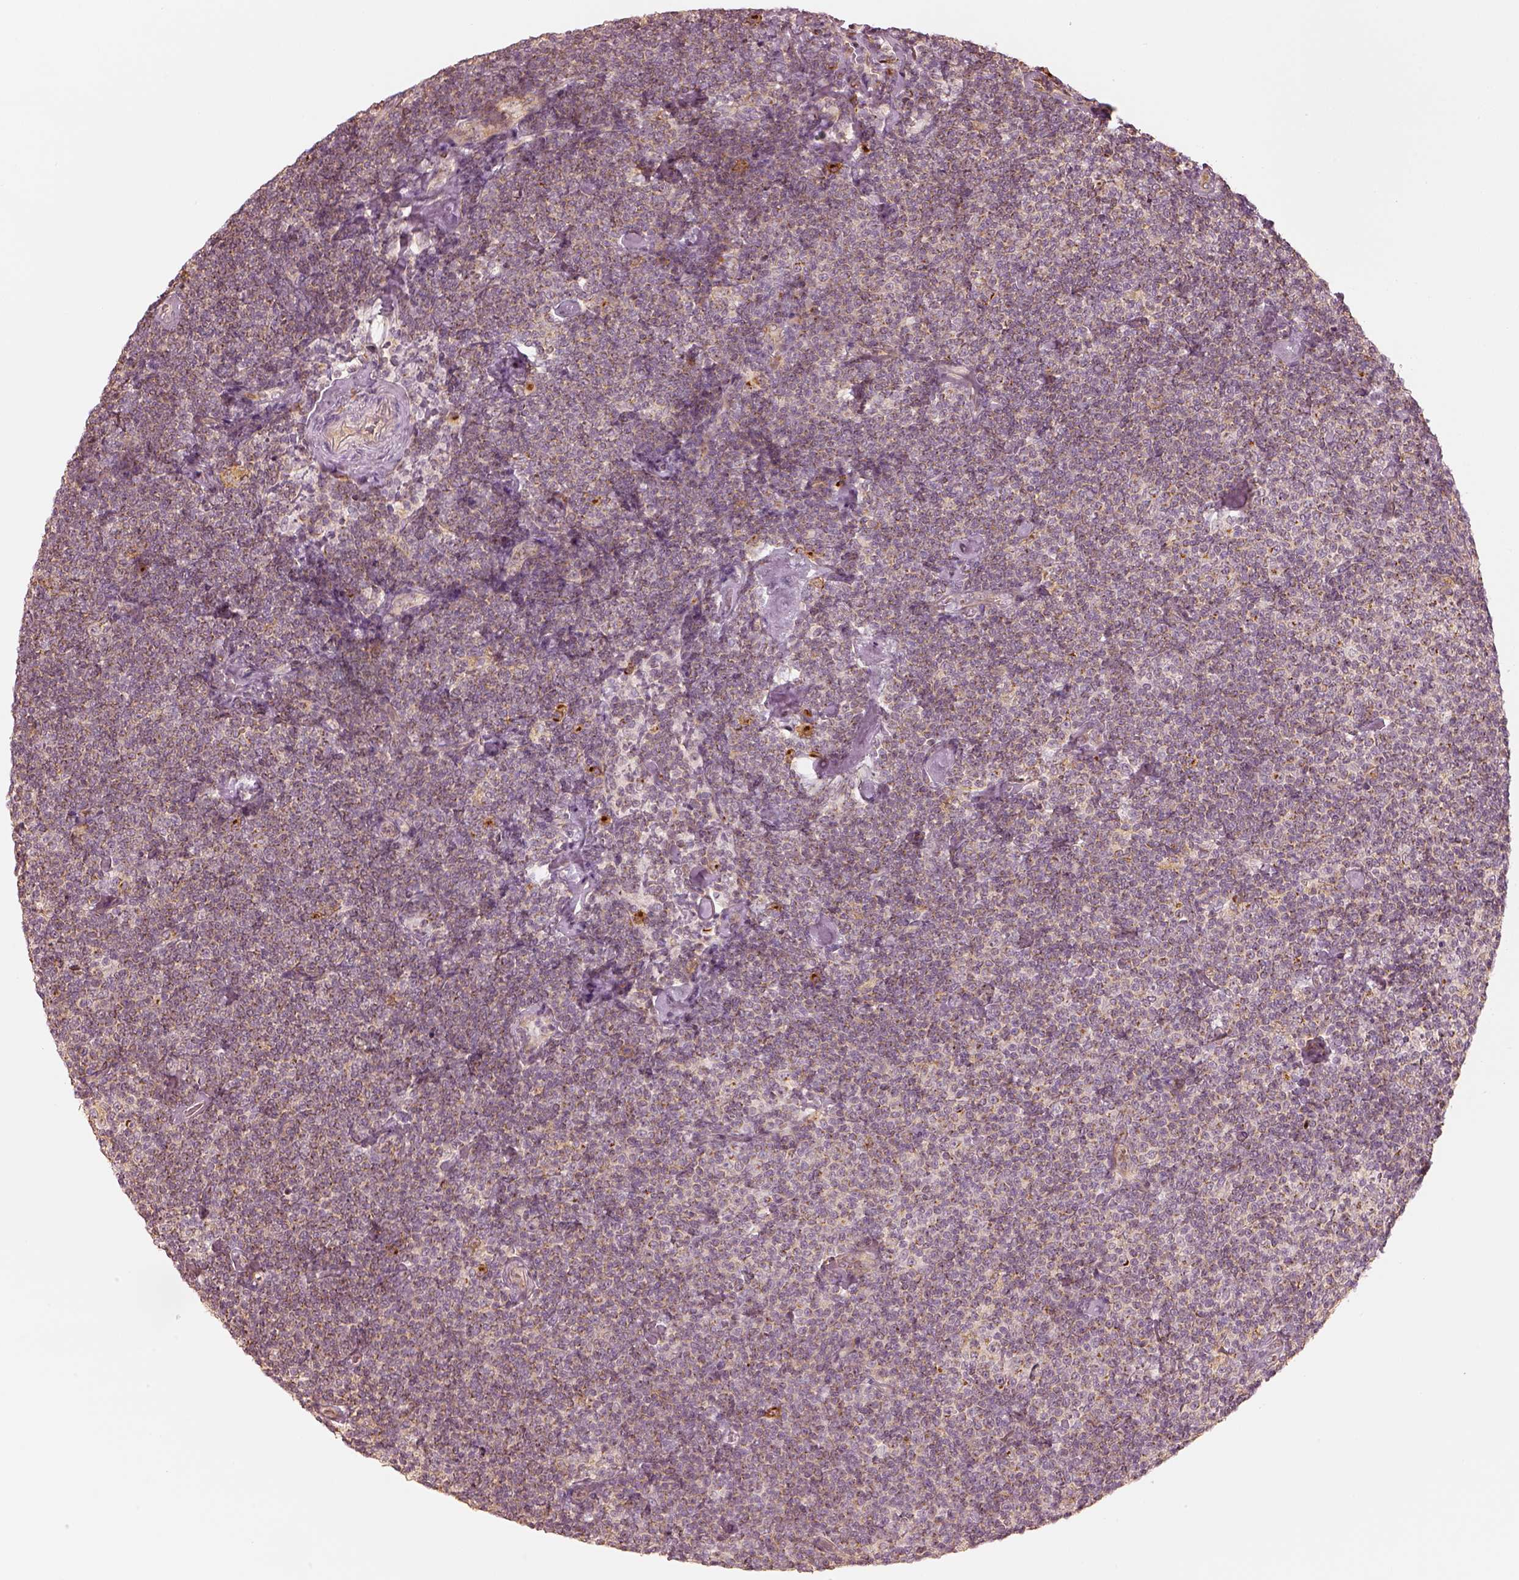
{"staining": {"intensity": "weak", "quantity": "<25%", "location": "cytoplasmic/membranous"}, "tissue": "lymphoma", "cell_type": "Tumor cells", "image_type": "cancer", "snomed": [{"axis": "morphology", "description": "Malignant lymphoma, non-Hodgkin's type, Low grade"}, {"axis": "topography", "description": "Lymph node"}], "caption": "The IHC photomicrograph has no significant positivity in tumor cells of low-grade malignant lymphoma, non-Hodgkin's type tissue. (DAB immunohistochemistry (IHC) visualized using brightfield microscopy, high magnification).", "gene": "GORASP2", "patient": {"sex": "male", "age": 81}}